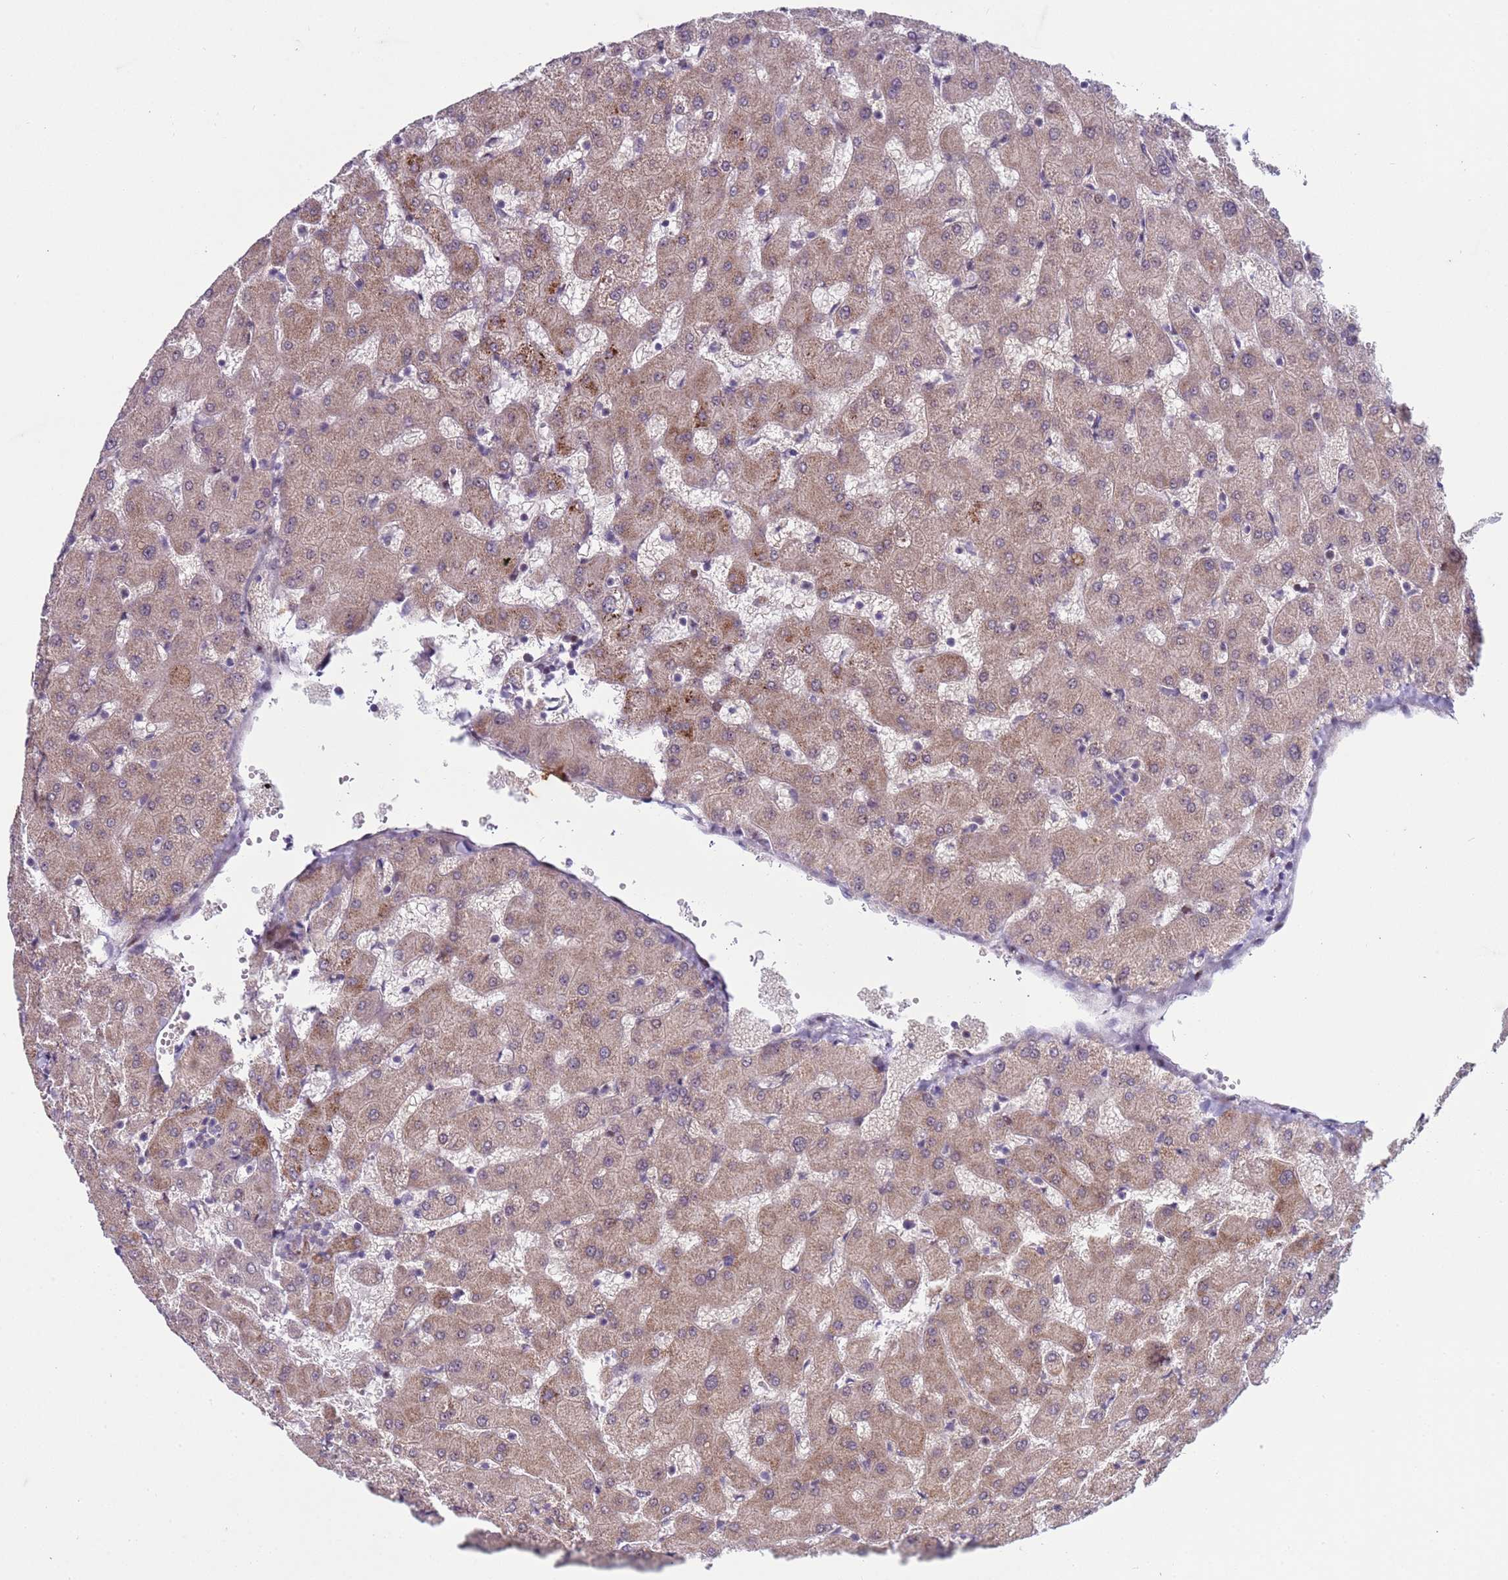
{"staining": {"intensity": "negative", "quantity": "none", "location": "none"}, "tissue": "liver", "cell_type": "Cholangiocytes", "image_type": "normal", "snomed": [{"axis": "morphology", "description": "Normal tissue, NOS"}, {"axis": "topography", "description": "Liver"}], "caption": "The histopathology image reveals no staining of cholangiocytes in normal liver.", "gene": "SHC3", "patient": {"sex": "female", "age": 63}}